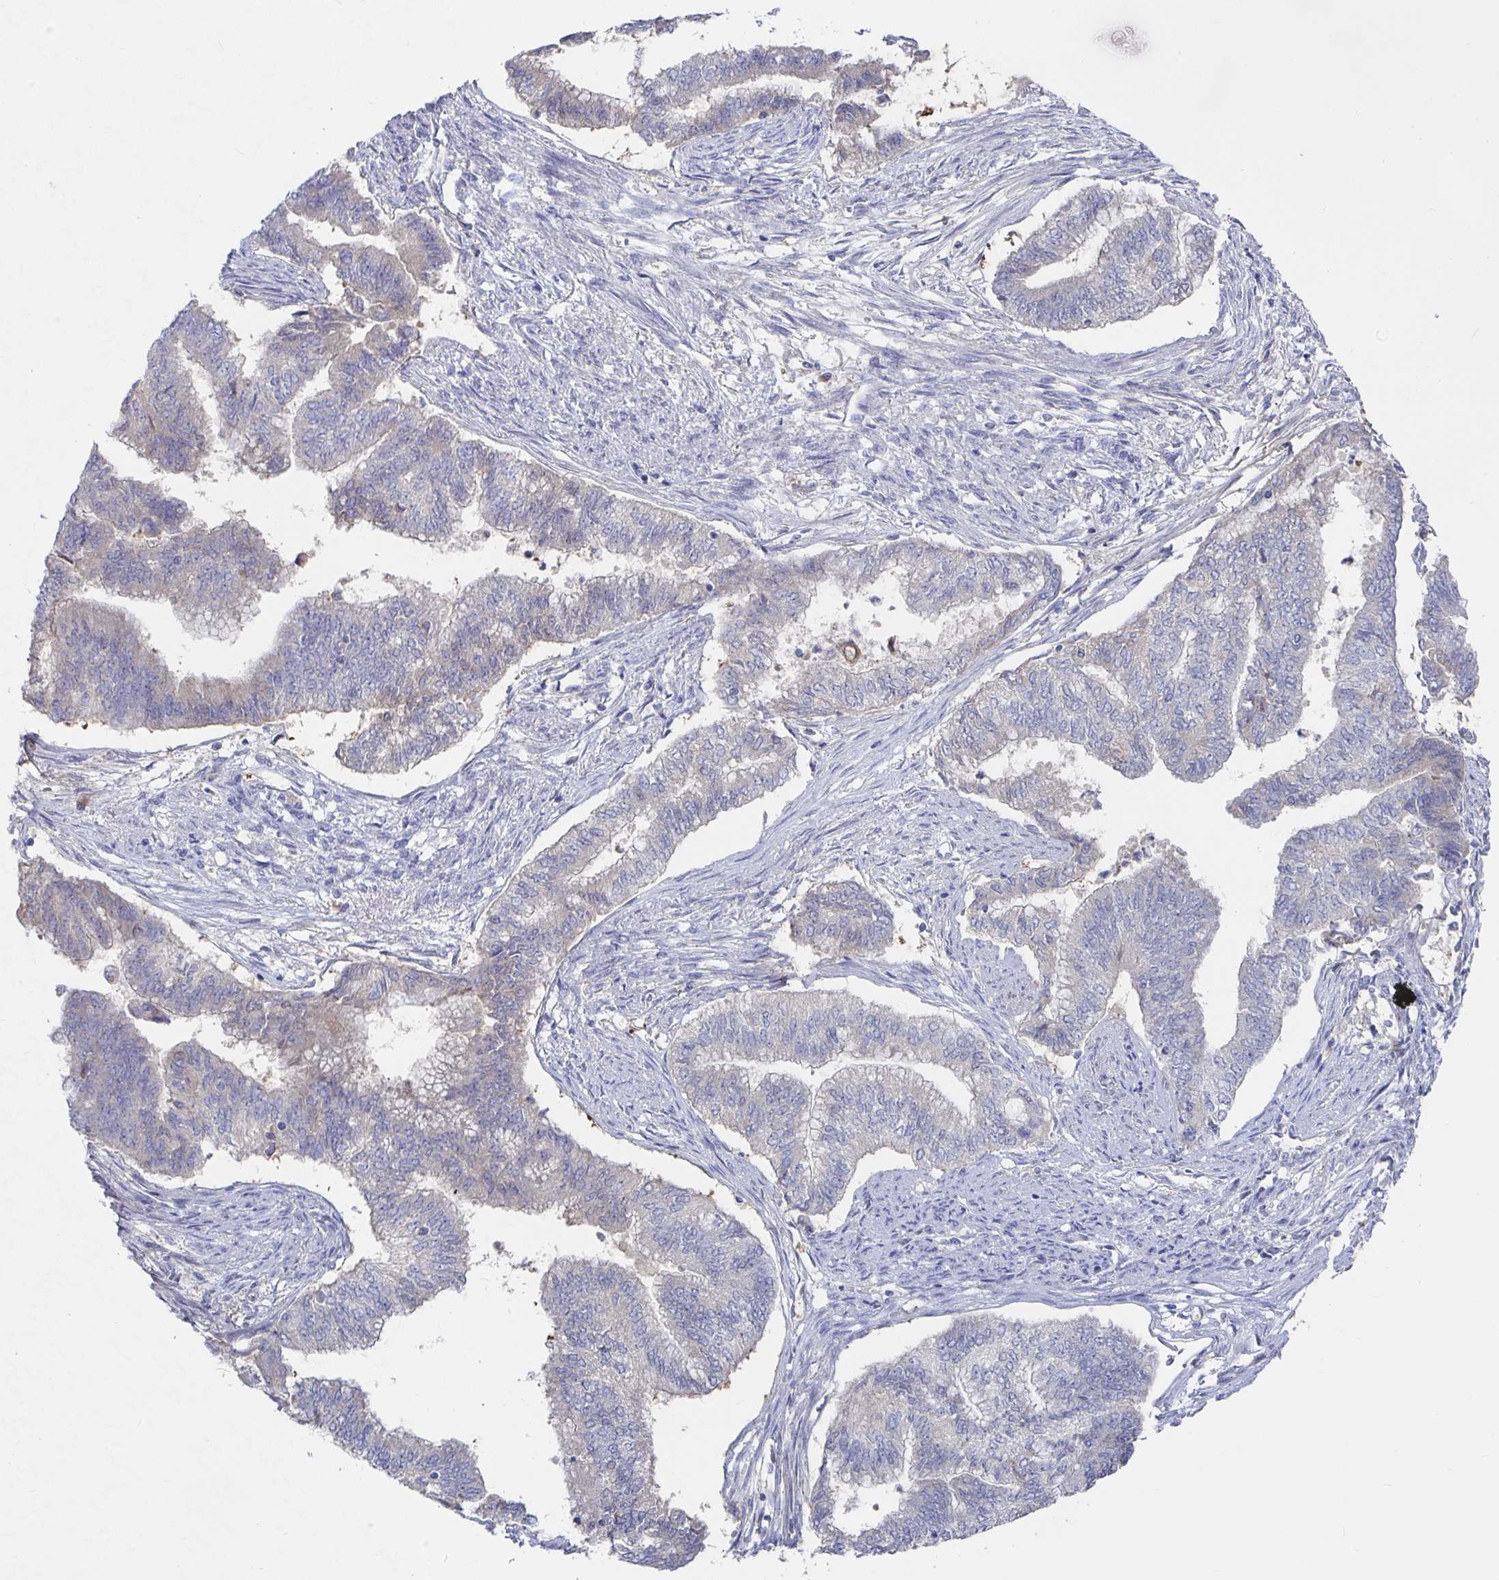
{"staining": {"intensity": "negative", "quantity": "none", "location": "none"}, "tissue": "endometrial cancer", "cell_type": "Tumor cells", "image_type": "cancer", "snomed": [{"axis": "morphology", "description": "Adenocarcinoma, NOS"}, {"axis": "topography", "description": "Endometrium"}], "caption": "A high-resolution histopathology image shows IHC staining of adenocarcinoma (endometrial), which shows no significant staining in tumor cells. Nuclei are stained in blue.", "gene": "GPR148", "patient": {"sex": "female", "age": 65}}